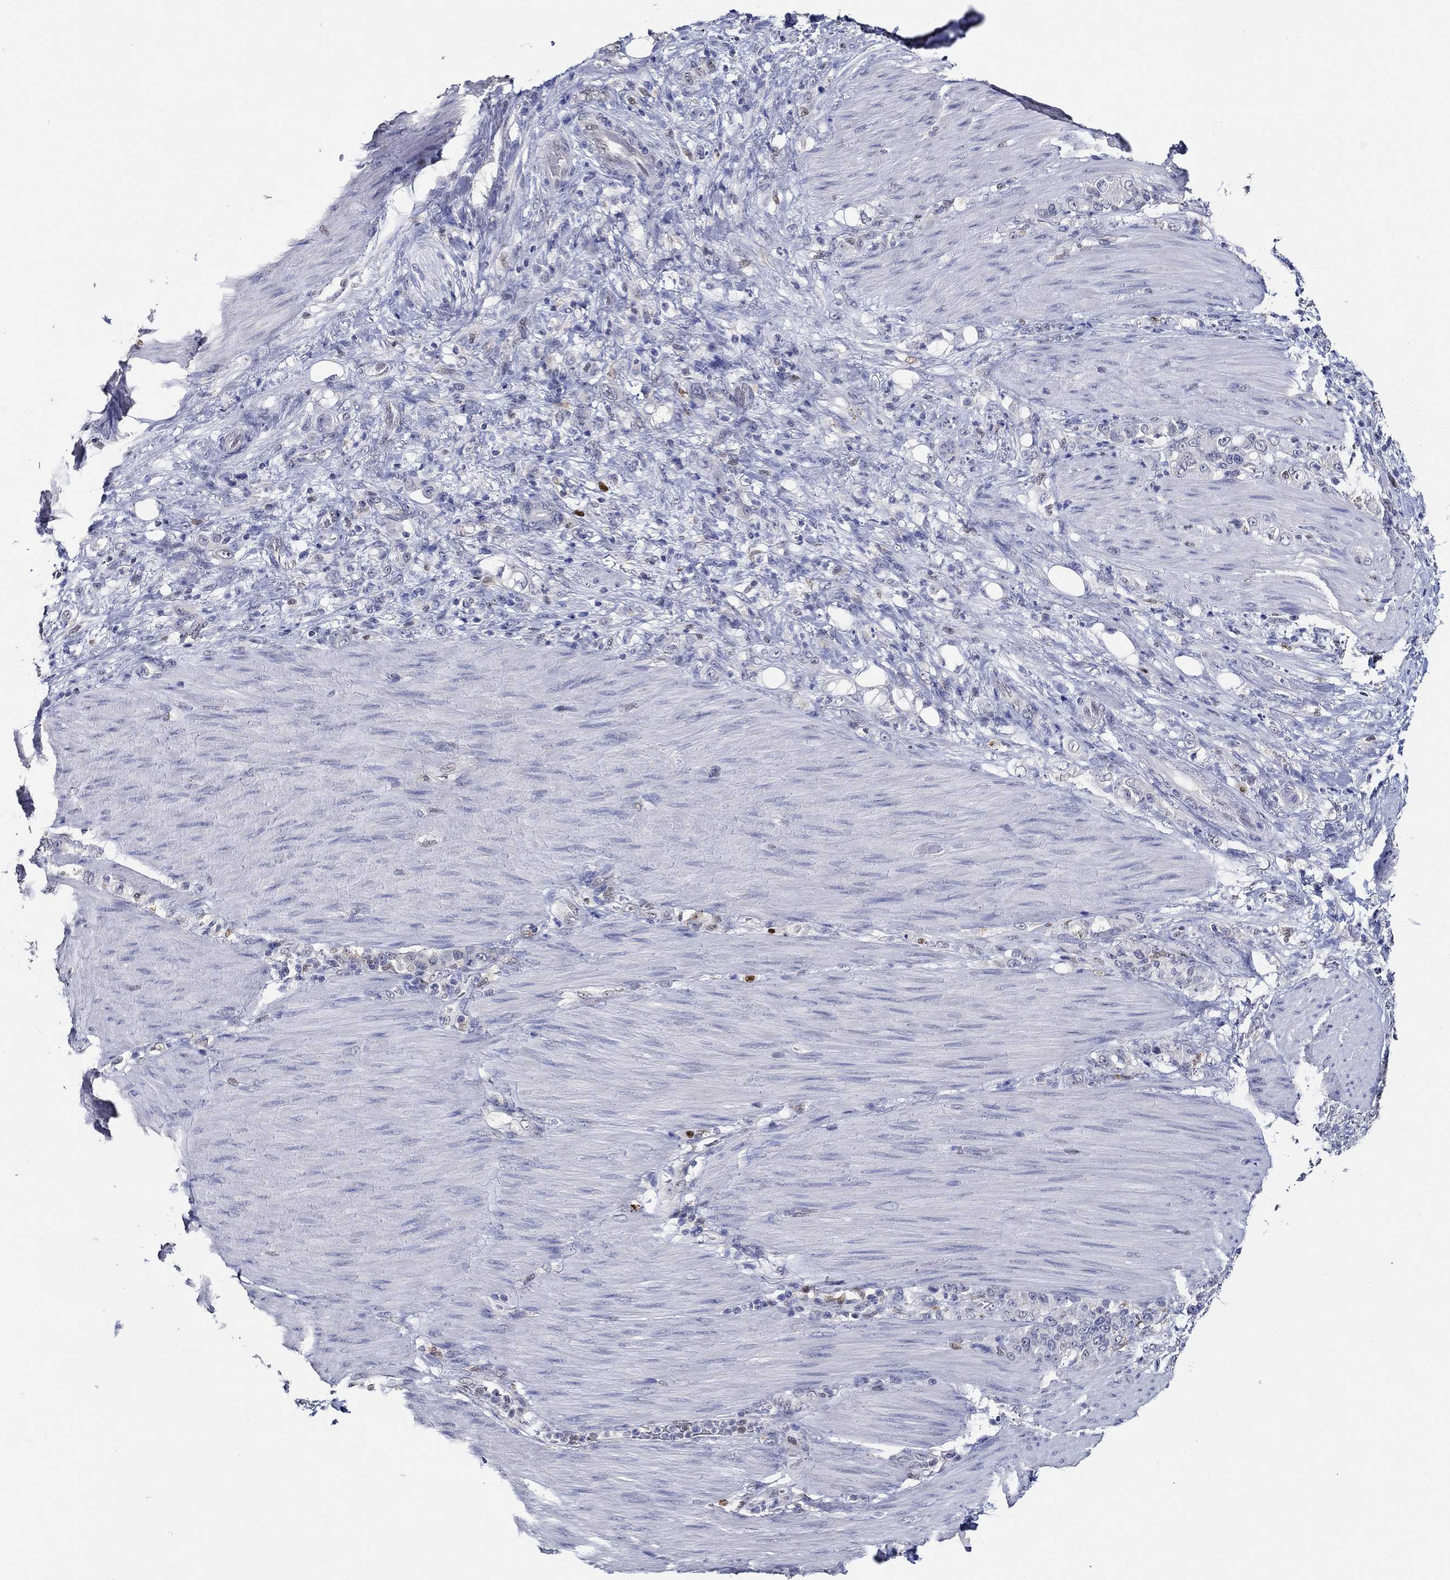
{"staining": {"intensity": "negative", "quantity": "none", "location": "none"}, "tissue": "stomach cancer", "cell_type": "Tumor cells", "image_type": "cancer", "snomed": [{"axis": "morphology", "description": "Normal tissue, NOS"}, {"axis": "morphology", "description": "Adenocarcinoma, NOS"}, {"axis": "topography", "description": "Stomach"}], "caption": "Protein analysis of stomach cancer (adenocarcinoma) exhibits no significant expression in tumor cells. (Brightfield microscopy of DAB (3,3'-diaminobenzidine) immunohistochemistry at high magnification).", "gene": "GATA2", "patient": {"sex": "female", "age": 79}}